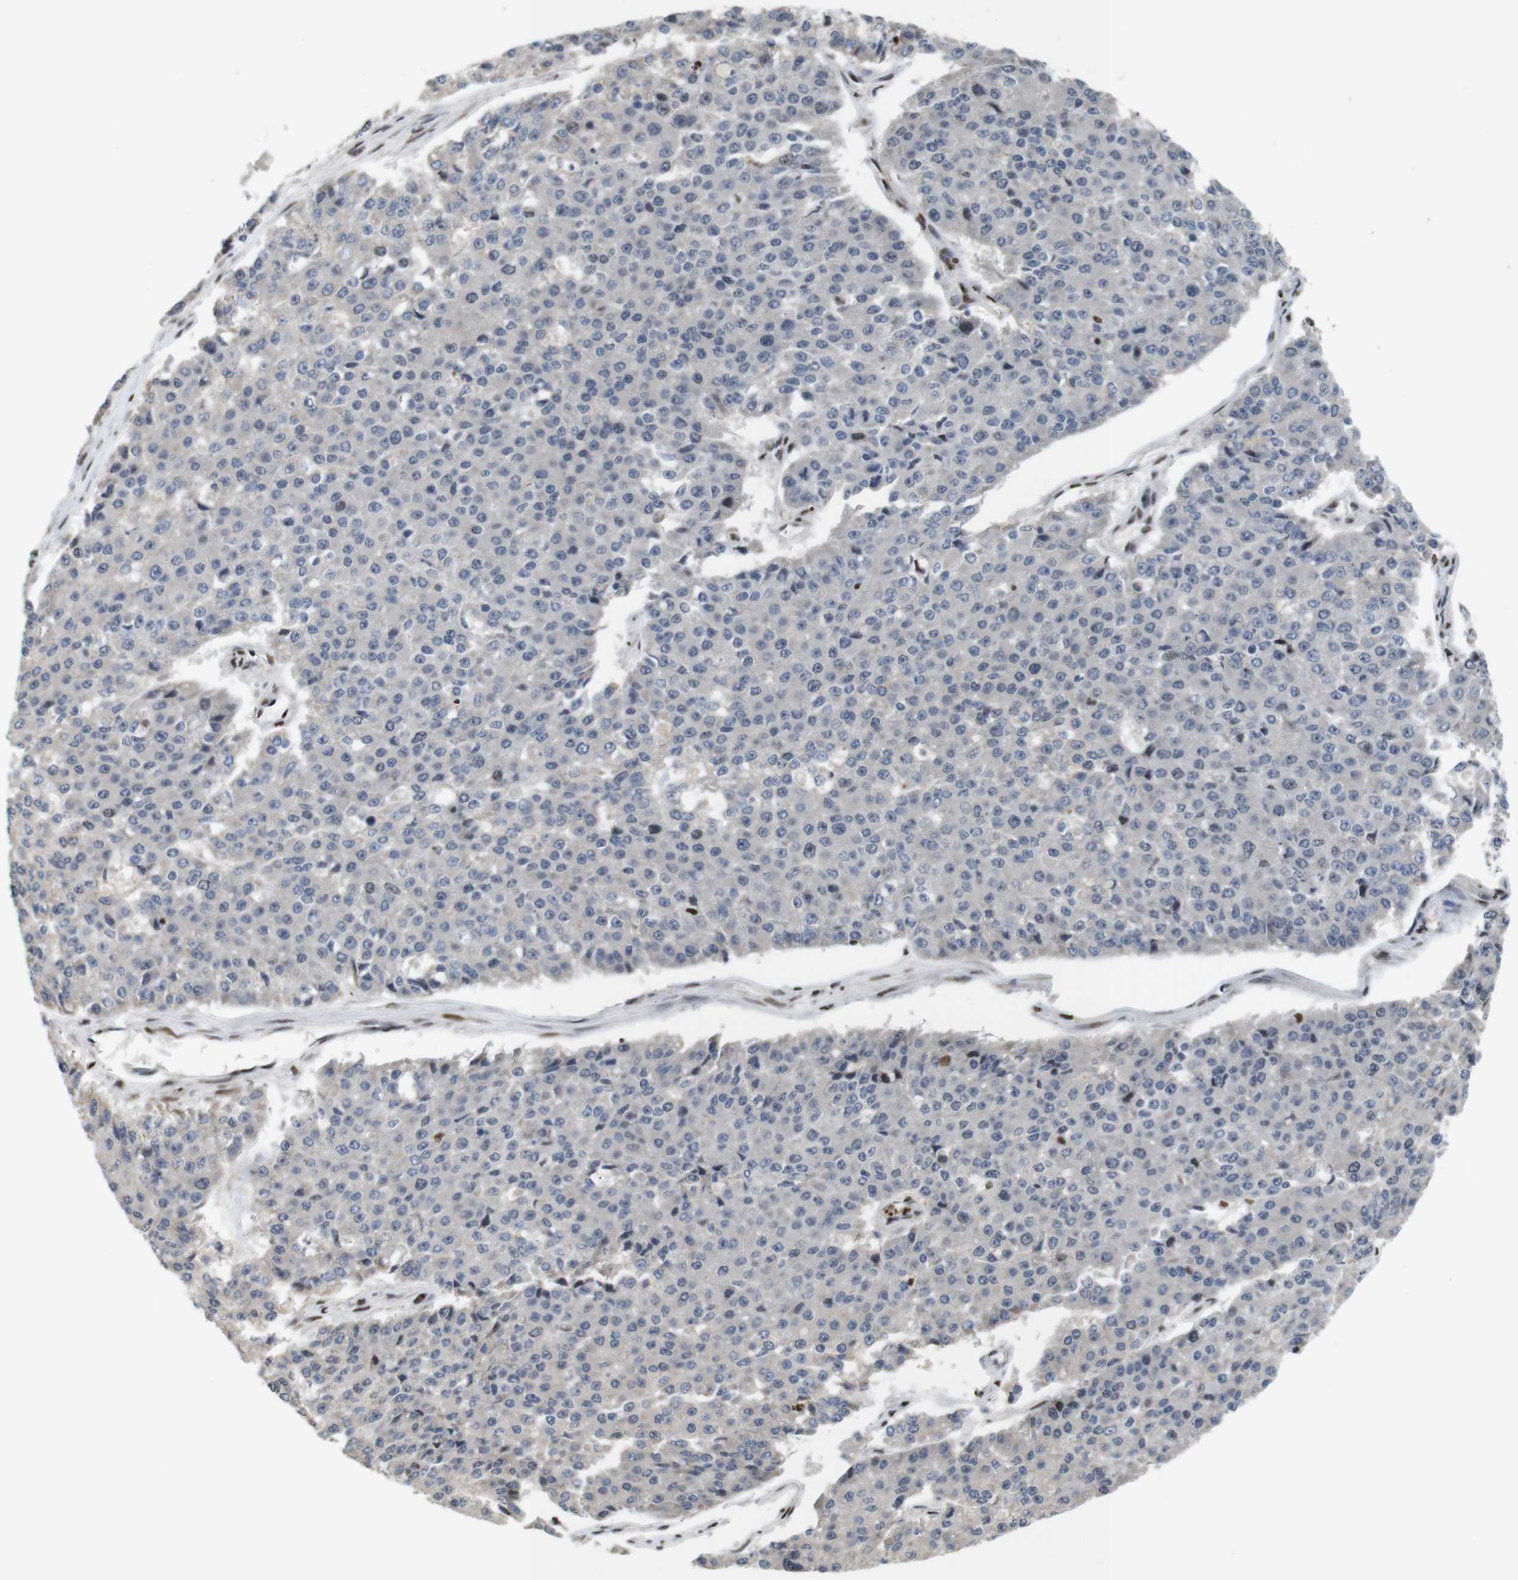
{"staining": {"intensity": "weak", "quantity": "<25%", "location": "cytoplasmic/membranous"}, "tissue": "pancreatic cancer", "cell_type": "Tumor cells", "image_type": "cancer", "snomed": [{"axis": "morphology", "description": "Adenocarcinoma, NOS"}, {"axis": "topography", "description": "Pancreas"}], "caption": "Adenocarcinoma (pancreatic) was stained to show a protein in brown. There is no significant expression in tumor cells.", "gene": "MBD1", "patient": {"sex": "male", "age": 50}}